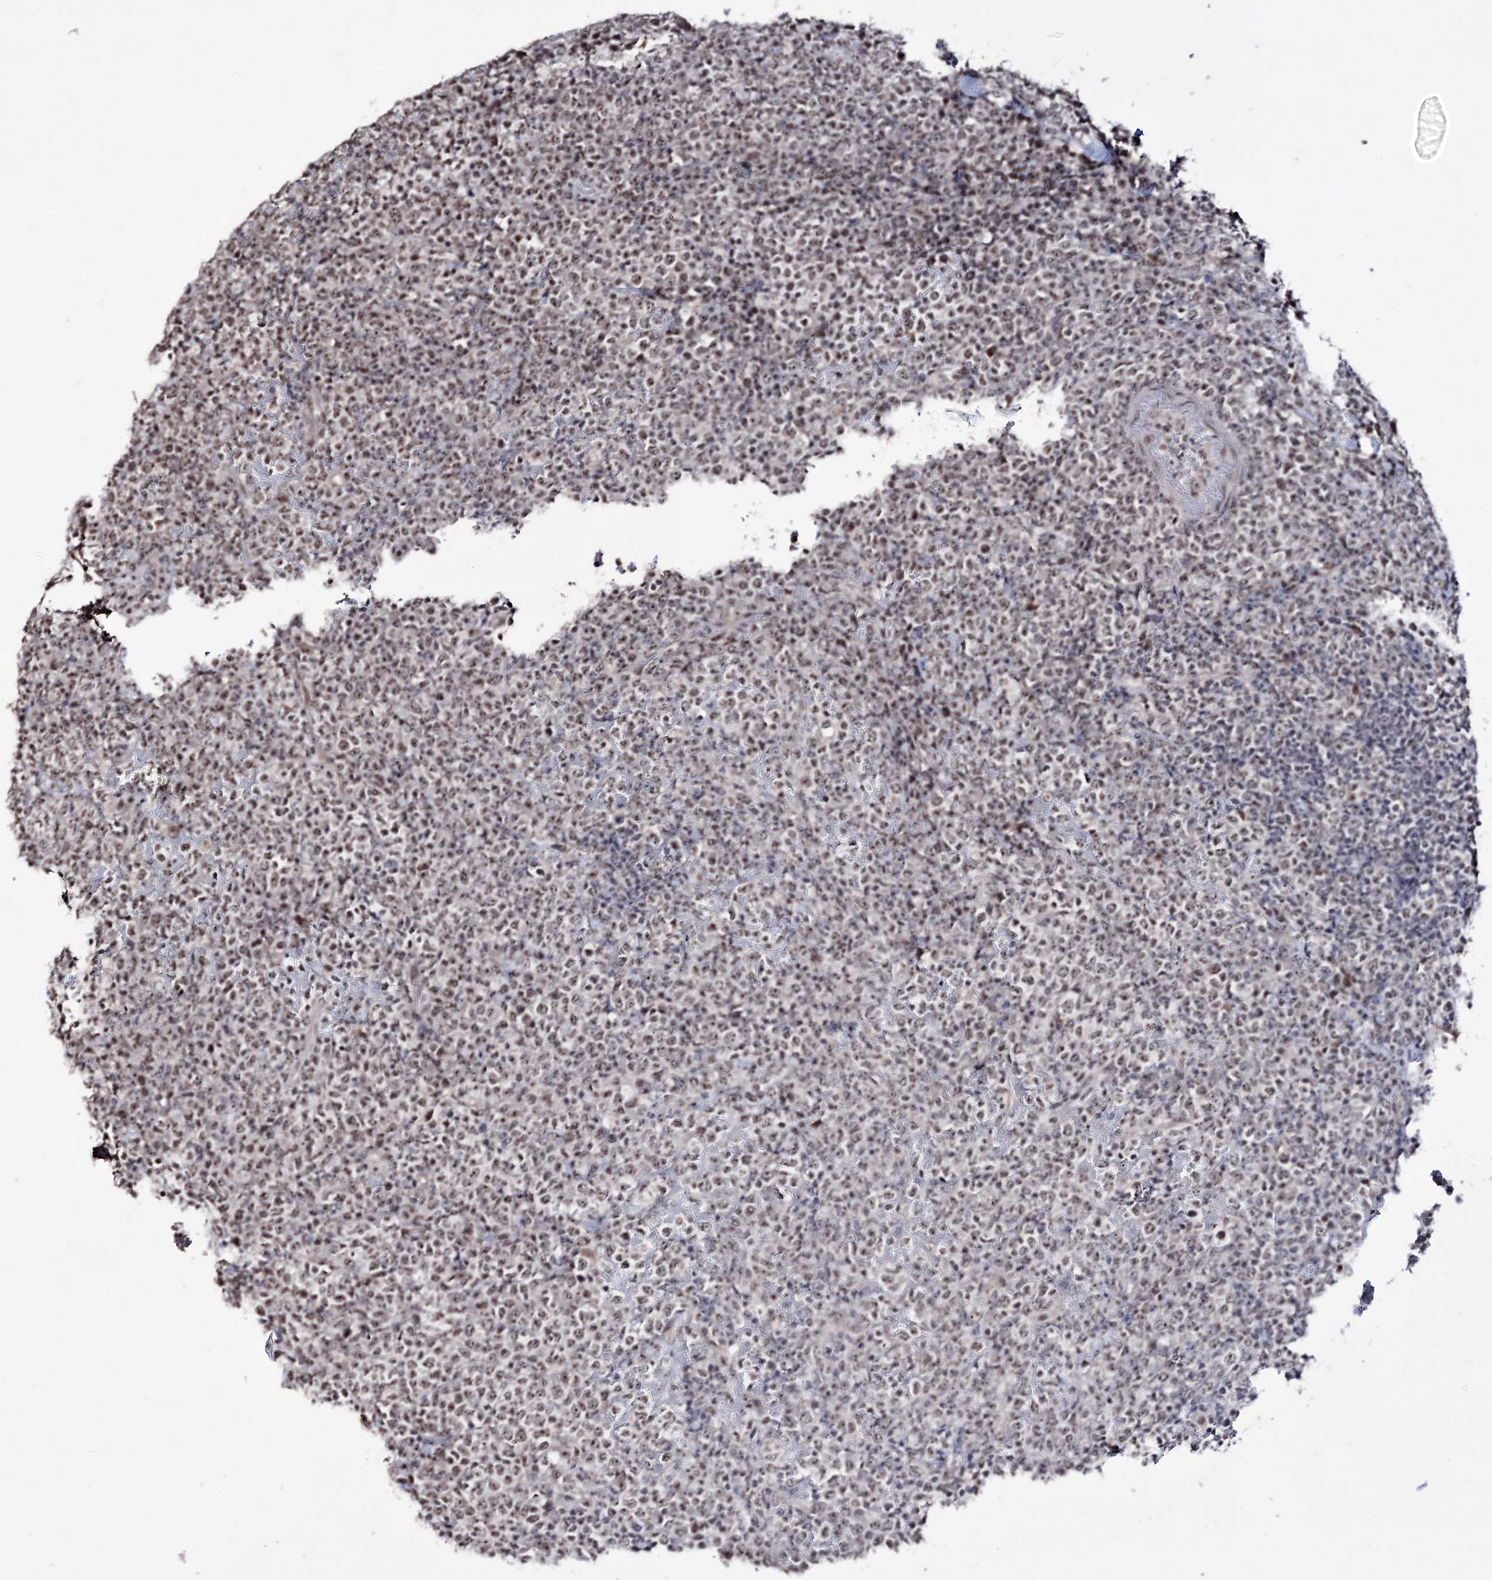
{"staining": {"intensity": "moderate", "quantity": ">75%", "location": "nuclear"}, "tissue": "lymphoma", "cell_type": "Tumor cells", "image_type": "cancer", "snomed": [{"axis": "morphology", "description": "Malignant lymphoma, non-Hodgkin's type, High grade"}, {"axis": "topography", "description": "Colon"}], "caption": "Tumor cells display medium levels of moderate nuclear staining in approximately >75% of cells in human malignant lymphoma, non-Hodgkin's type (high-grade). The staining was performed using DAB (3,3'-diaminobenzidine) to visualize the protein expression in brown, while the nuclei were stained in blue with hematoxylin (Magnification: 20x).", "gene": "VGLL4", "patient": {"sex": "female", "age": 53}}